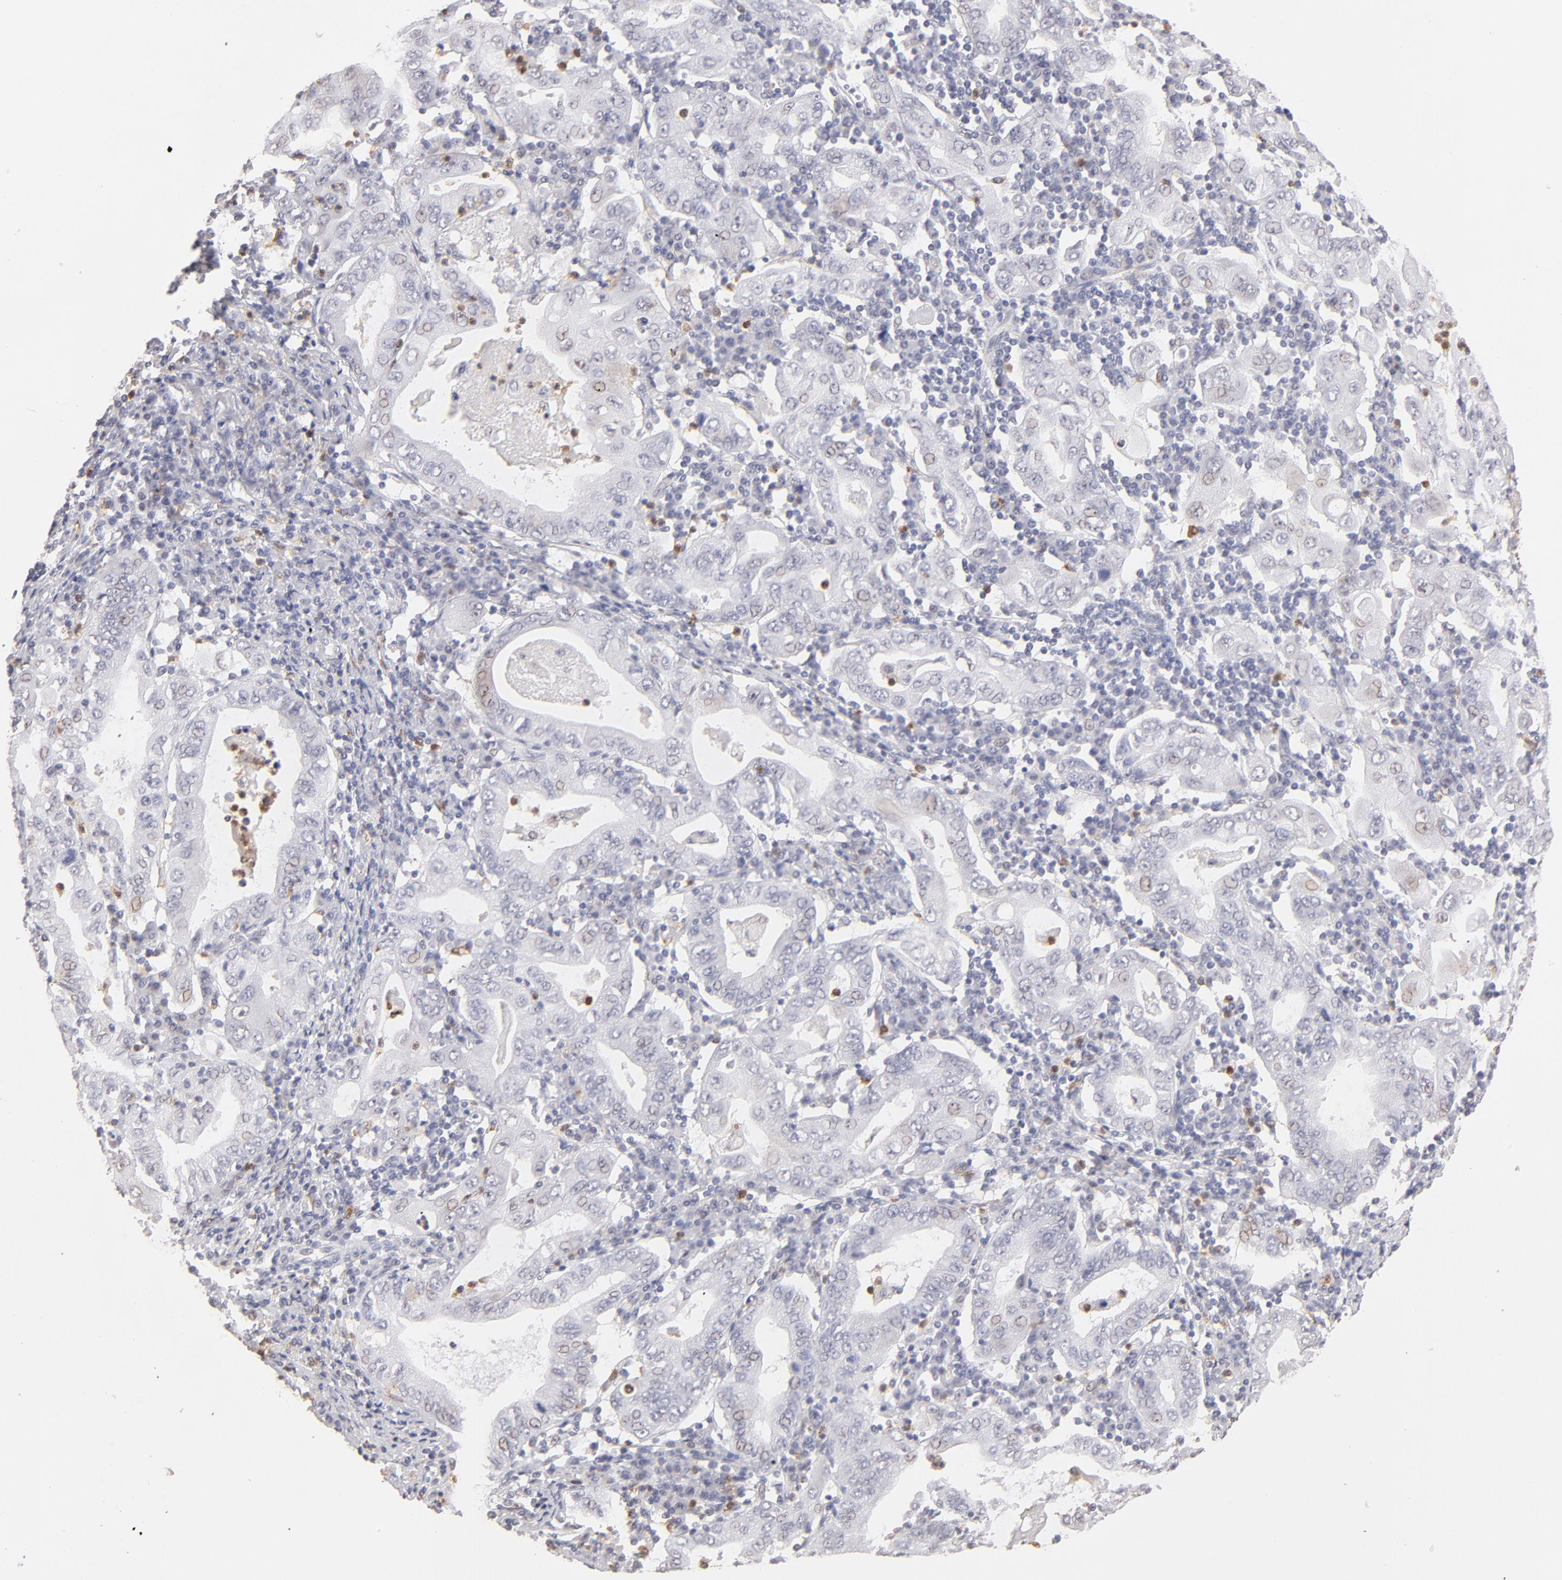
{"staining": {"intensity": "negative", "quantity": "none", "location": "none"}, "tissue": "stomach cancer", "cell_type": "Tumor cells", "image_type": "cancer", "snomed": [{"axis": "morphology", "description": "Normal tissue, NOS"}, {"axis": "morphology", "description": "Adenocarcinoma, NOS"}, {"axis": "topography", "description": "Esophagus"}, {"axis": "topography", "description": "Stomach, upper"}, {"axis": "topography", "description": "Peripheral nerve tissue"}], "caption": "An immunohistochemistry image of adenocarcinoma (stomach) is shown. There is no staining in tumor cells of adenocarcinoma (stomach). The staining was performed using DAB (3,3'-diaminobenzidine) to visualize the protein expression in brown, while the nuclei were stained in blue with hematoxylin (Magnification: 20x).", "gene": "MGAM", "patient": {"sex": "male", "age": 62}}